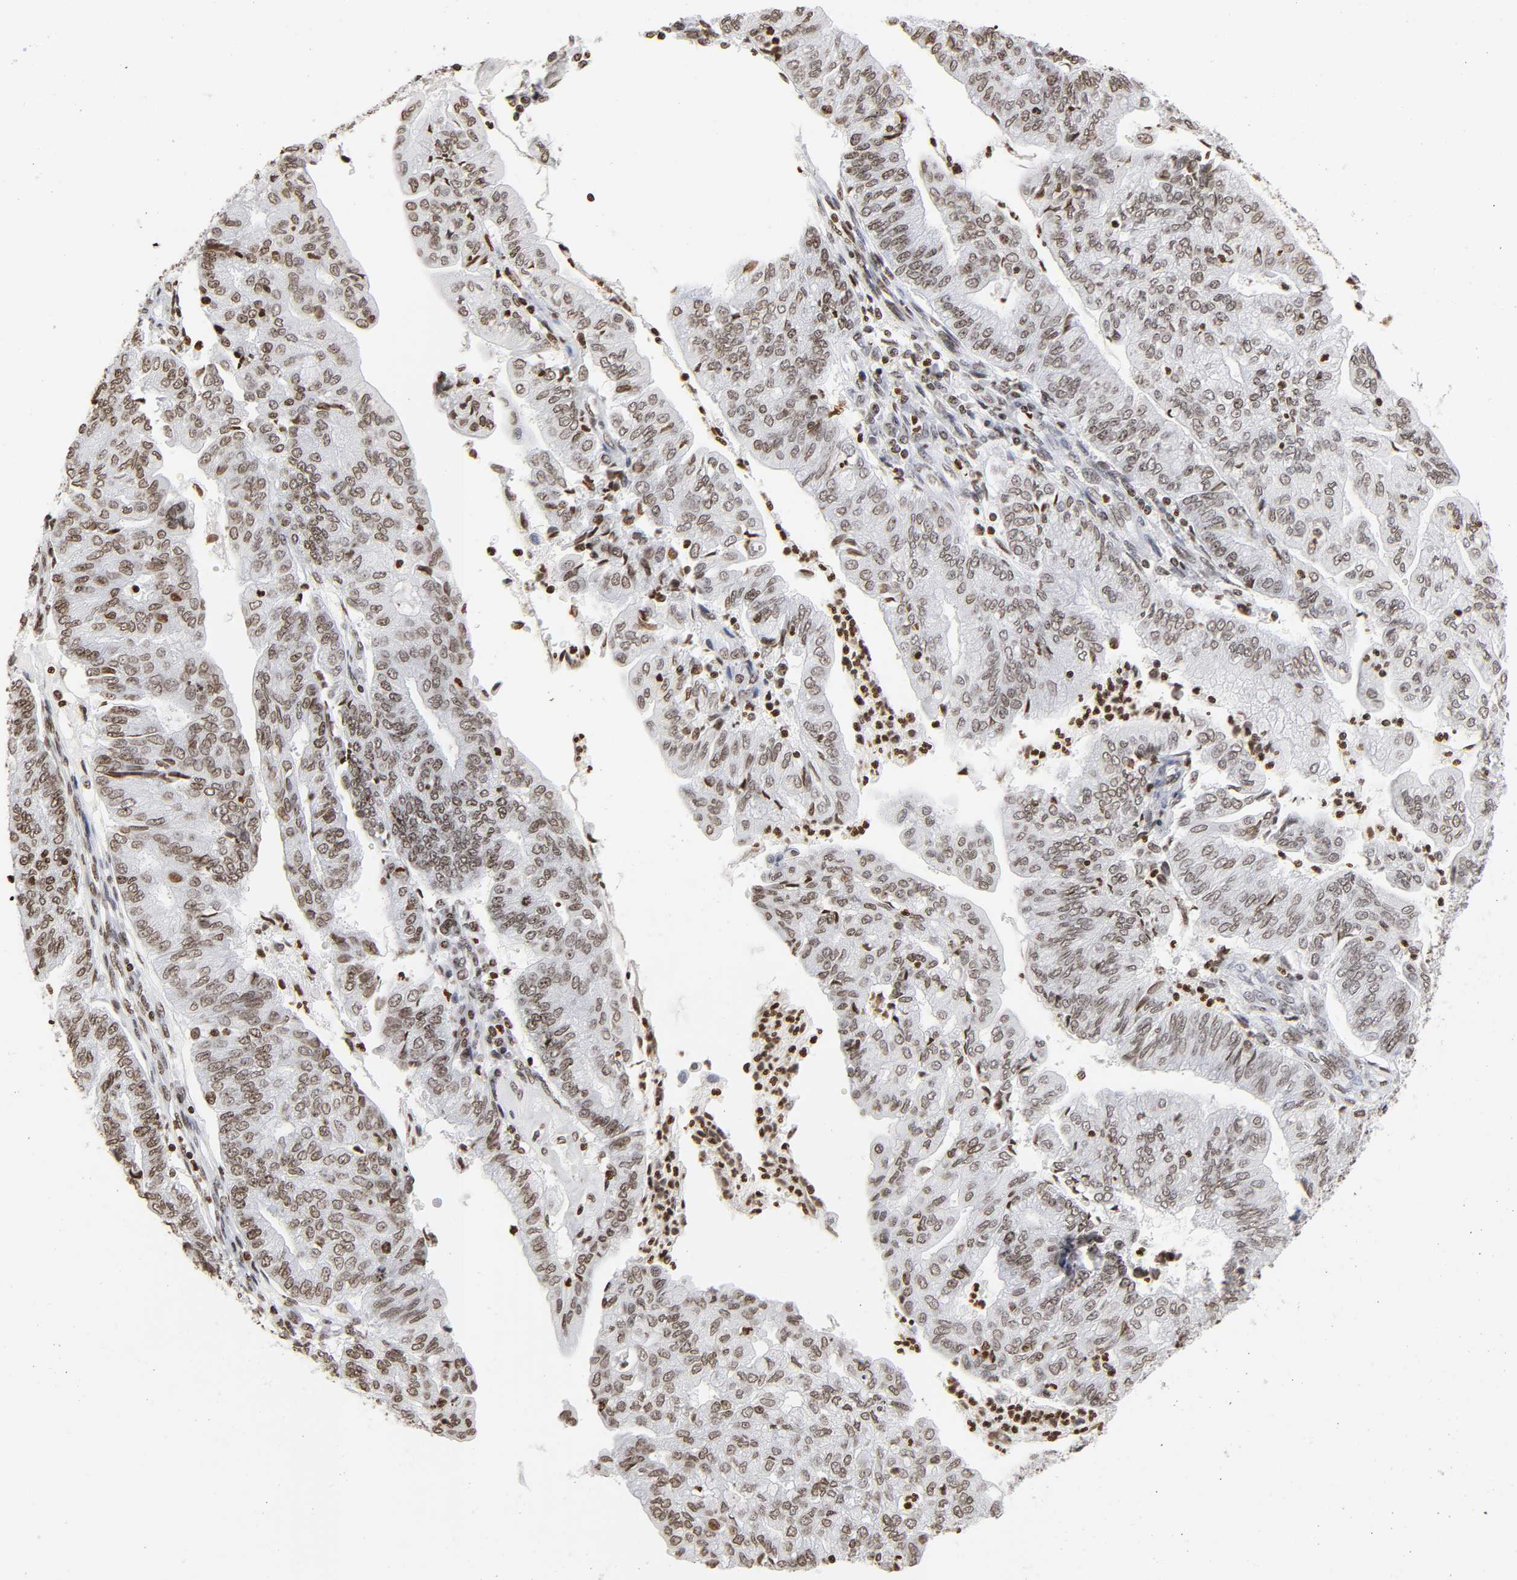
{"staining": {"intensity": "weak", "quantity": ">75%", "location": "nuclear"}, "tissue": "endometrial cancer", "cell_type": "Tumor cells", "image_type": "cancer", "snomed": [{"axis": "morphology", "description": "Adenocarcinoma, NOS"}, {"axis": "topography", "description": "Endometrium"}], "caption": "This image demonstrates endometrial adenocarcinoma stained with immunohistochemistry (IHC) to label a protein in brown. The nuclear of tumor cells show weak positivity for the protein. Nuclei are counter-stained blue.", "gene": "H2AC12", "patient": {"sex": "female", "age": 59}}